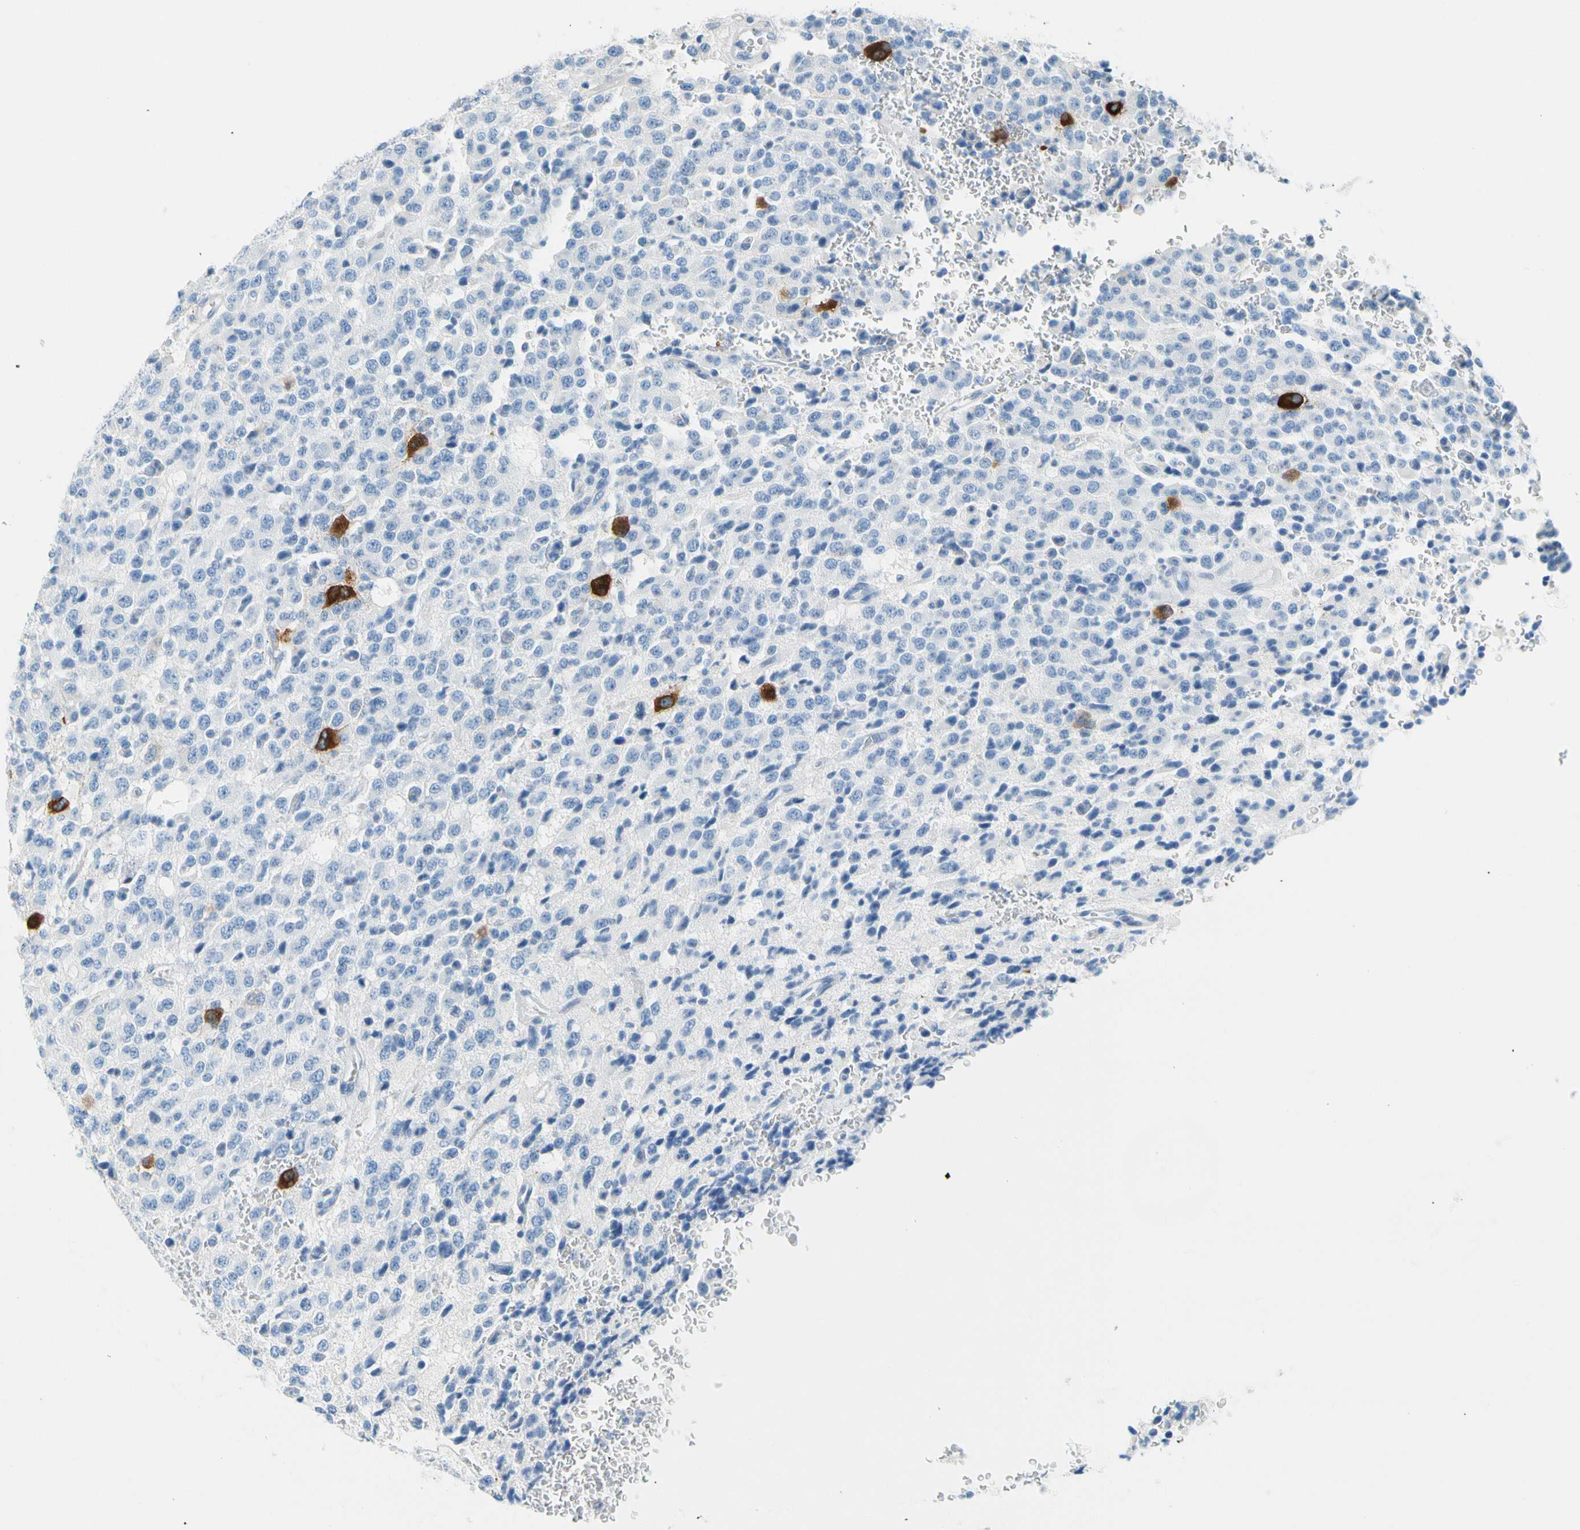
{"staining": {"intensity": "strong", "quantity": "<25%", "location": "cytoplasmic/membranous"}, "tissue": "glioma", "cell_type": "Tumor cells", "image_type": "cancer", "snomed": [{"axis": "morphology", "description": "Glioma, malignant, High grade"}, {"axis": "topography", "description": "pancreas cauda"}], "caption": "Strong cytoplasmic/membranous expression is seen in approximately <25% of tumor cells in high-grade glioma (malignant).", "gene": "TACC3", "patient": {"sex": "male", "age": 60}}